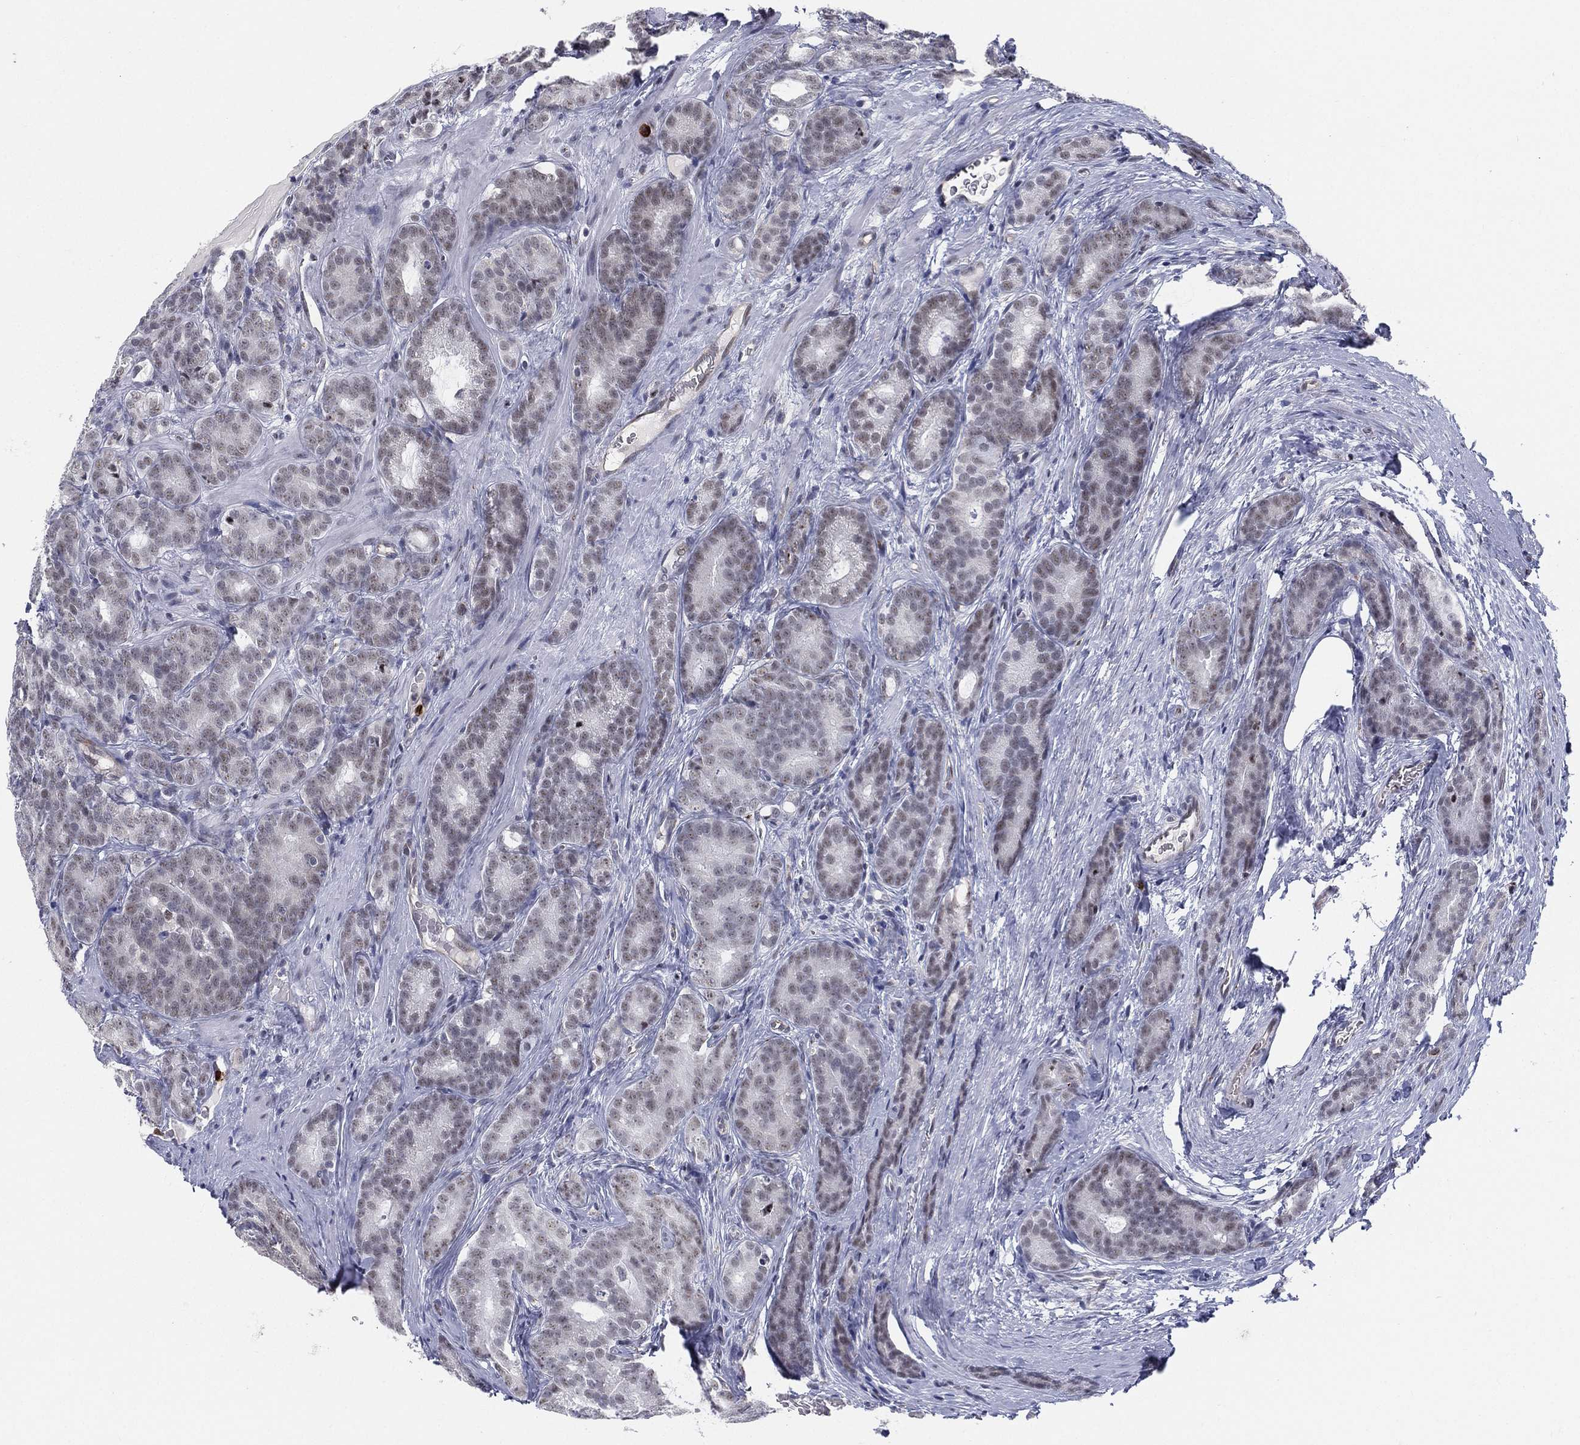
{"staining": {"intensity": "negative", "quantity": "none", "location": "none"}, "tissue": "prostate cancer", "cell_type": "Tumor cells", "image_type": "cancer", "snomed": [{"axis": "morphology", "description": "Adenocarcinoma, NOS"}, {"axis": "topography", "description": "Prostate"}], "caption": "An IHC histopathology image of adenocarcinoma (prostate) is shown. There is no staining in tumor cells of adenocarcinoma (prostate).", "gene": "CD177", "patient": {"sex": "male", "age": 71}}